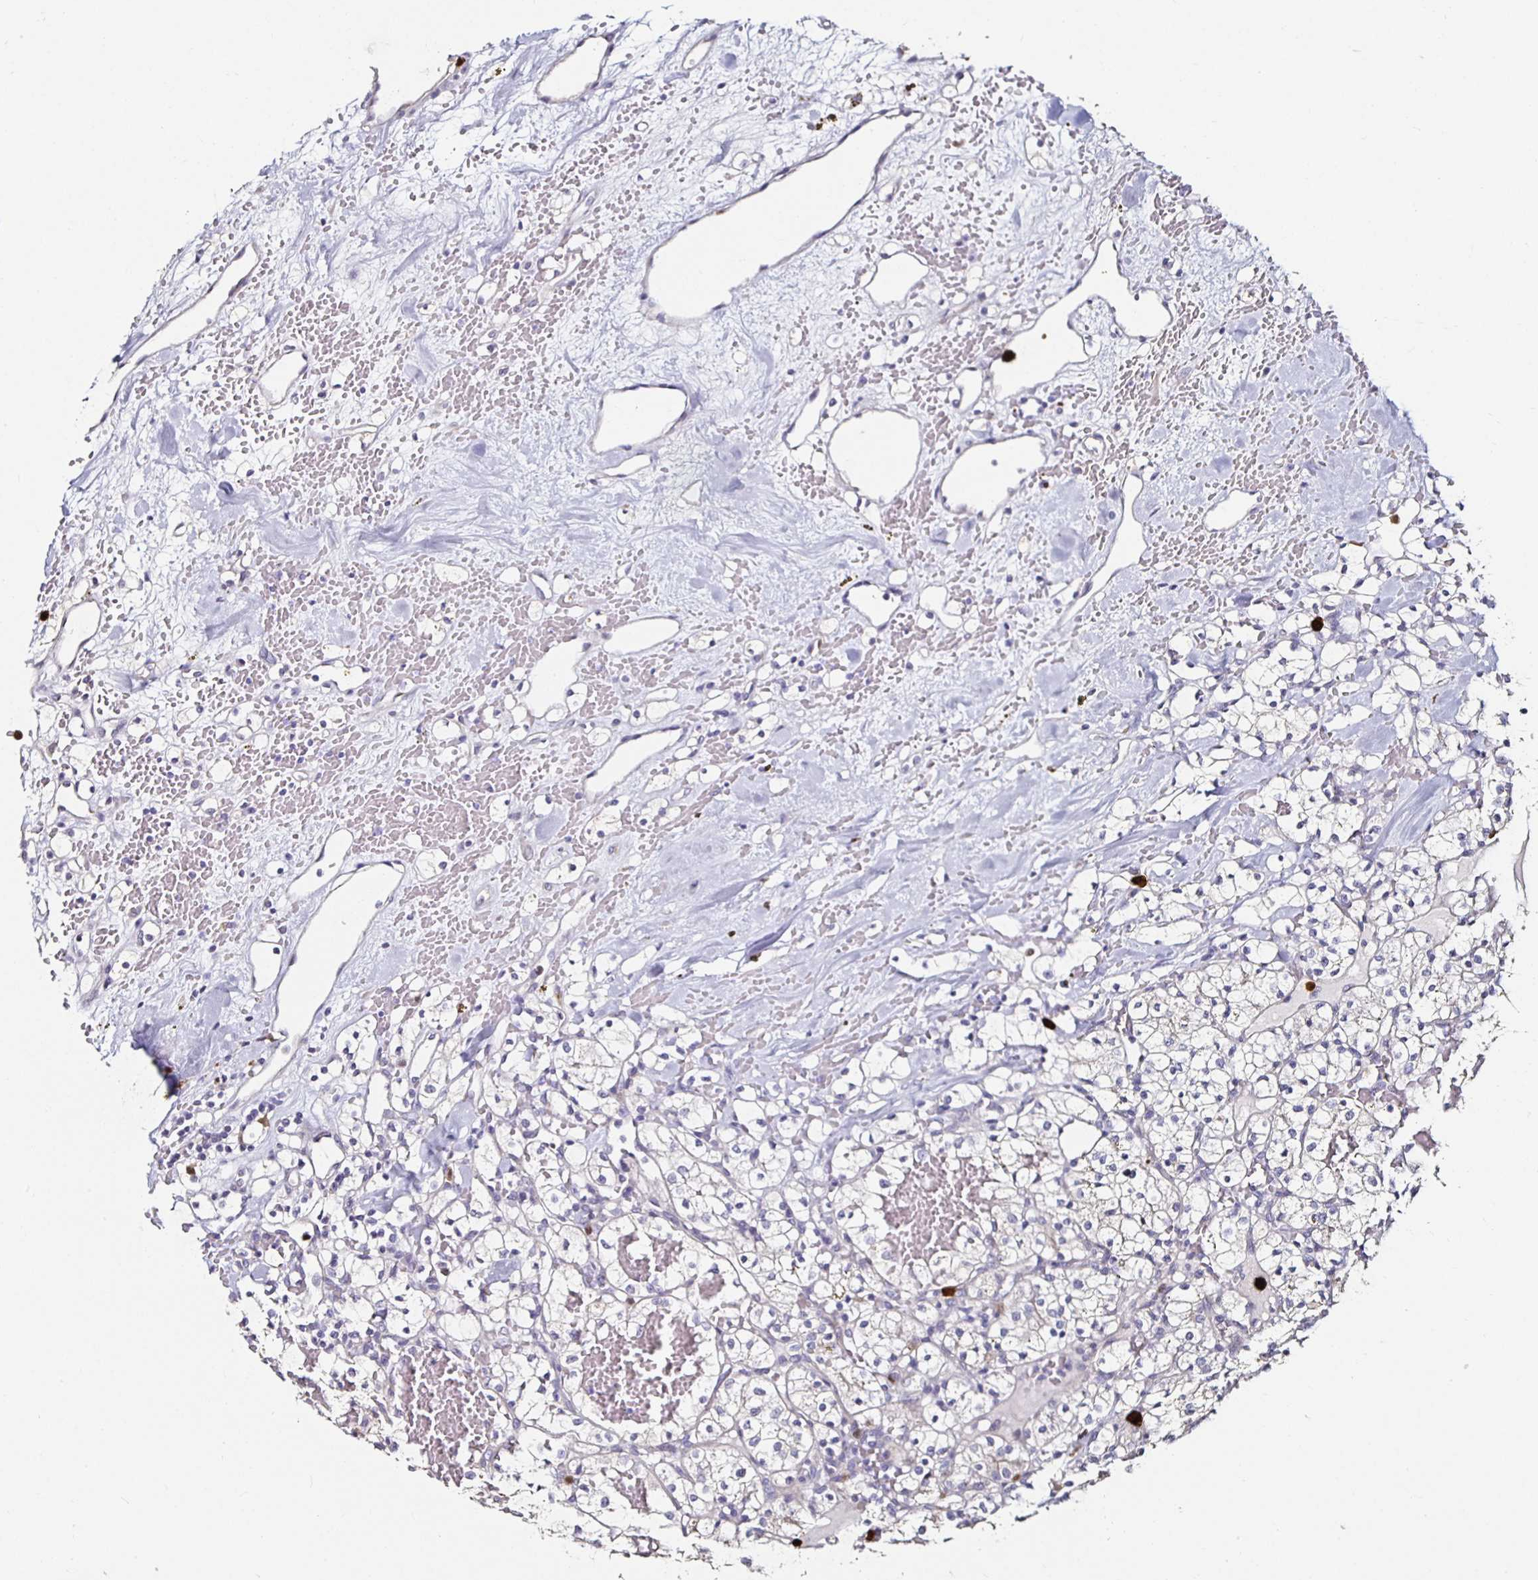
{"staining": {"intensity": "negative", "quantity": "none", "location": "none"}, "tissue": "renal cancer", "cell_type": "Tumor cells", "image_type": "cancer", "snomed": [{"axis": "morphology", "description": "Adenocarcinoma, NOS"}, {"axis": "topography", "description": "Kidney"}], "caption": "DAB (3,3'-diaminobenzidine) immunohistochemical staining of human renal cancer demonstrates no significant expression in tumor cells.", "gene": "TLR4", "patient": {"sex": "female", "age": 60}}